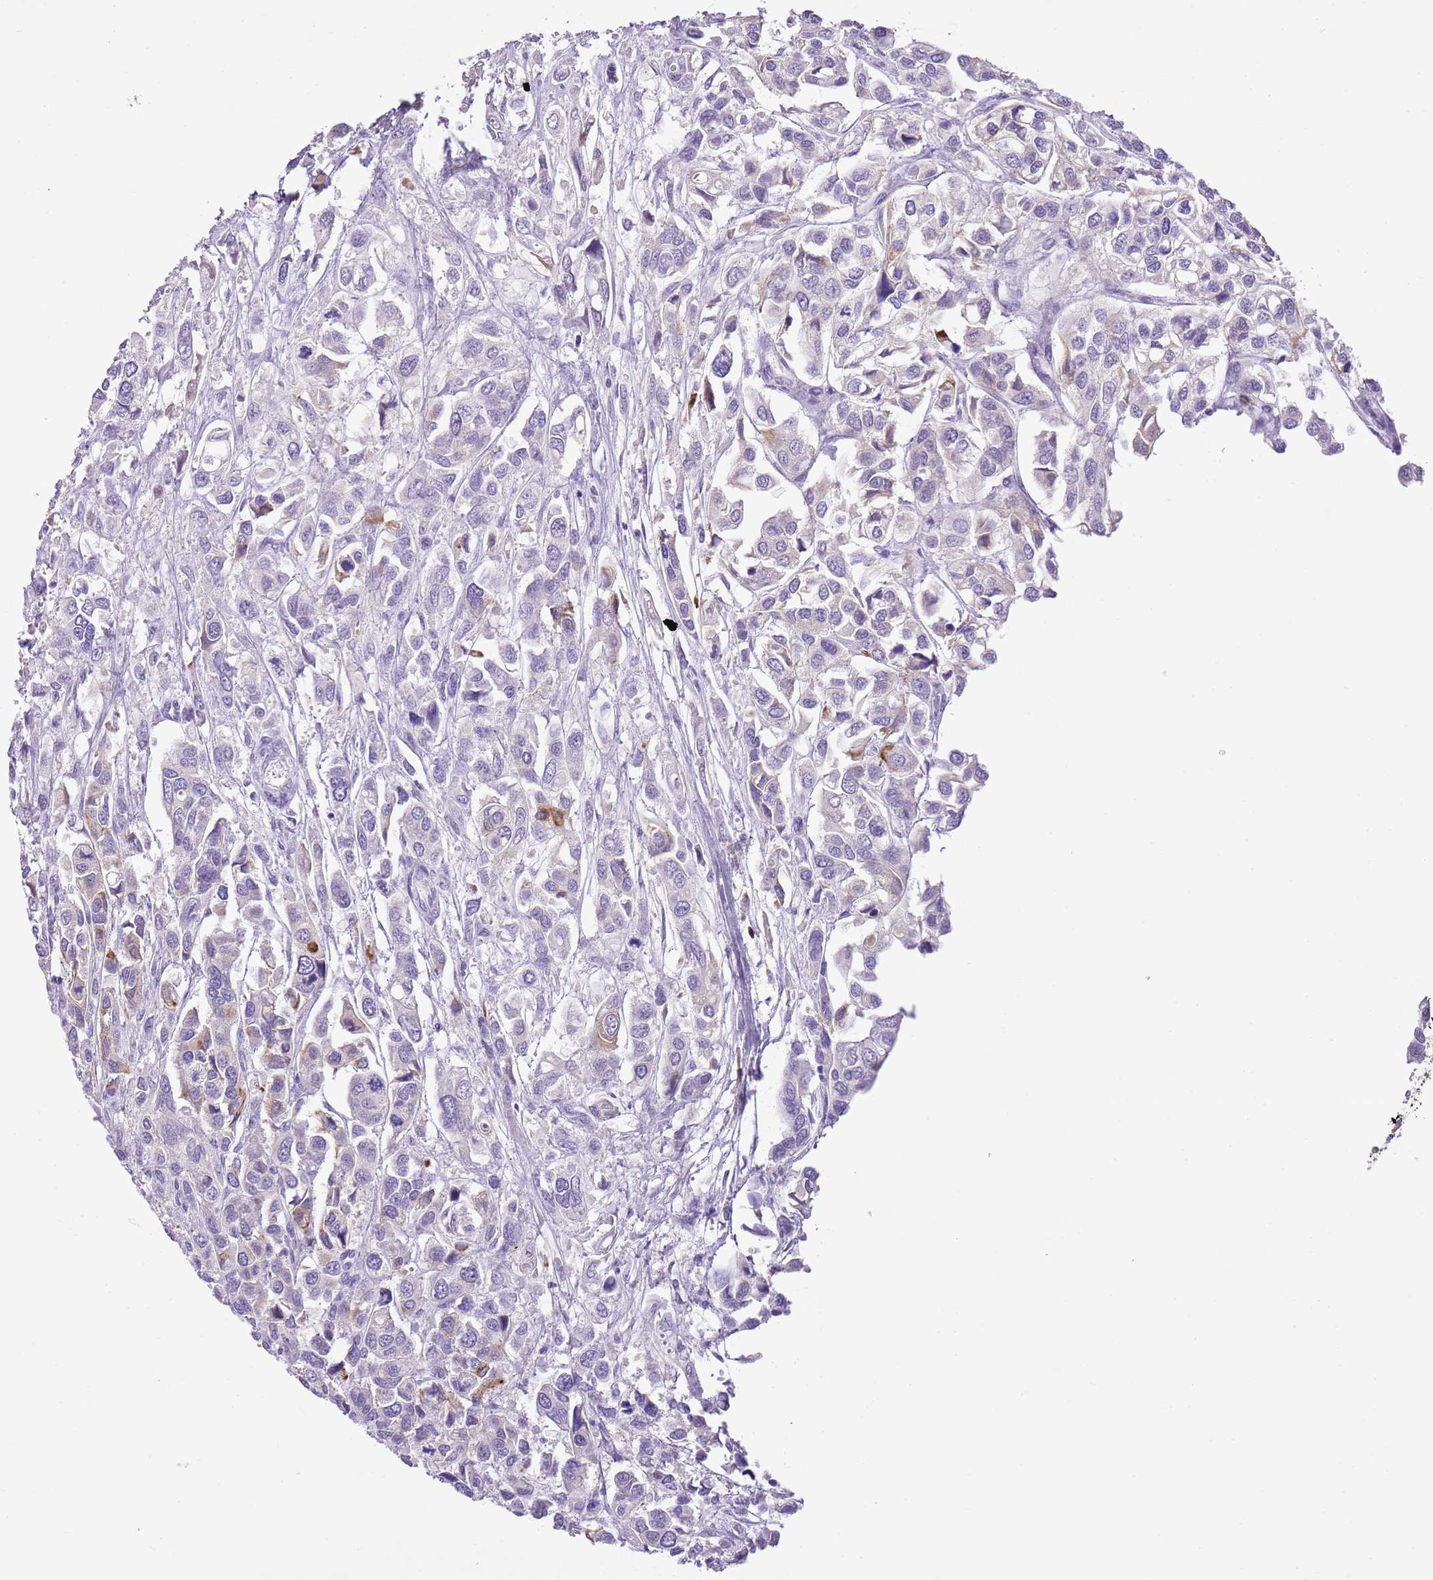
{"staining": {"intensity": "negative", "quantity": "none", "location": "none"}, "tissue": "urothelial cancer", "cell_type": "Tumor cells", "image_type": "cancer", "snomed": [{"axis": "morphology", "description": "Urothelial carcinoma, High grade"}, {"axis": "topography", "description": "Urinary bladder"}], "caption": "The photomicrograph reveals no significant staining in tumor cells of high-grade urothelial carcinoma.", "gene": "XPO7", "patient": {"sex": "male", "age": 67}}